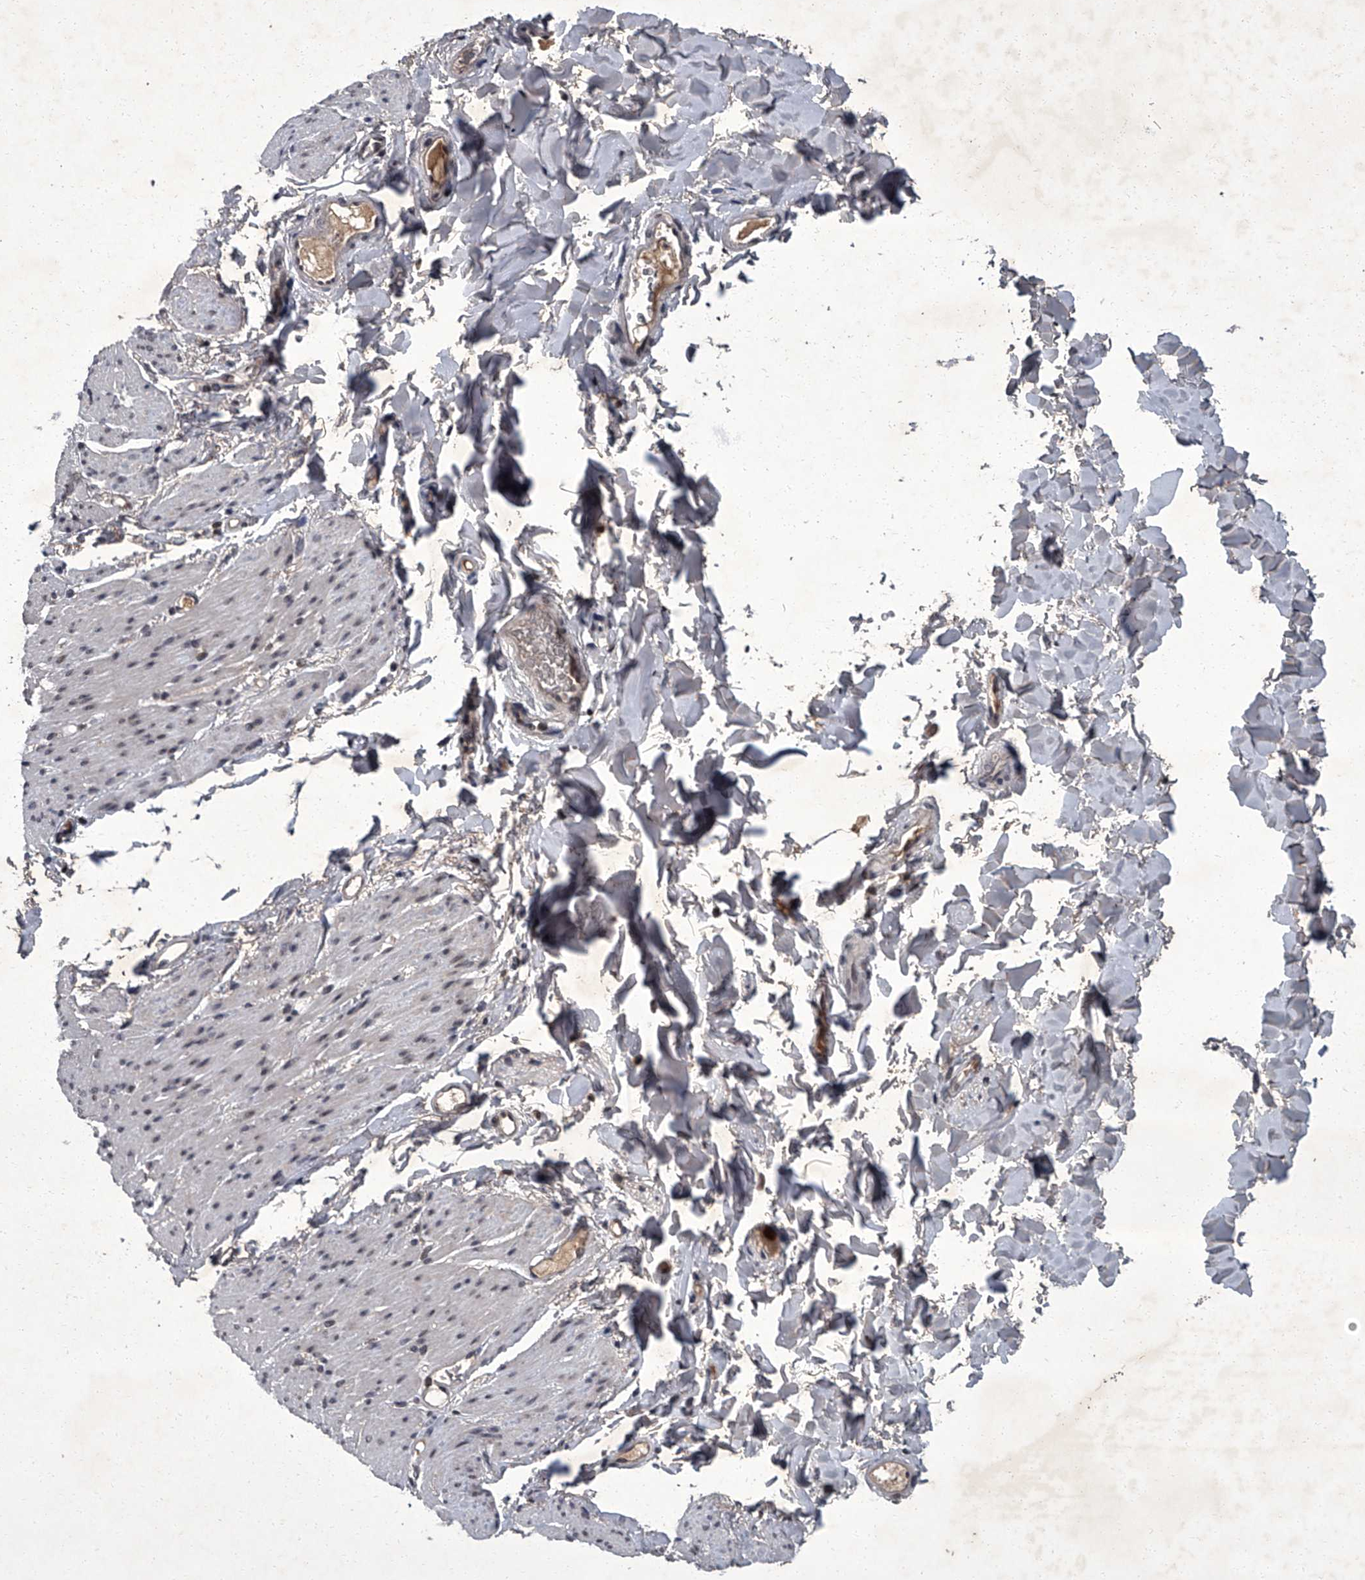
{"staining": {"intensity": "negative", "quantity": "none", "location": "none"}, "tissue": "smooth muscle", "cell_type": "Smooth muscle cells", "image_type": "normal", "snomed": [{"axis": "morphology", "description": "Normal tissue, NOS"}, {"axis": "topography", "description": "Colon"}, {"axis": "topography", "description": "Peripheral nerve tissue"}], "caption": "IHC of unremarkable smooth muscle displays no expression in smooth muscle cells.", "gene": "ZNF518B", "patient": {"sex": "female", "age": 61}}